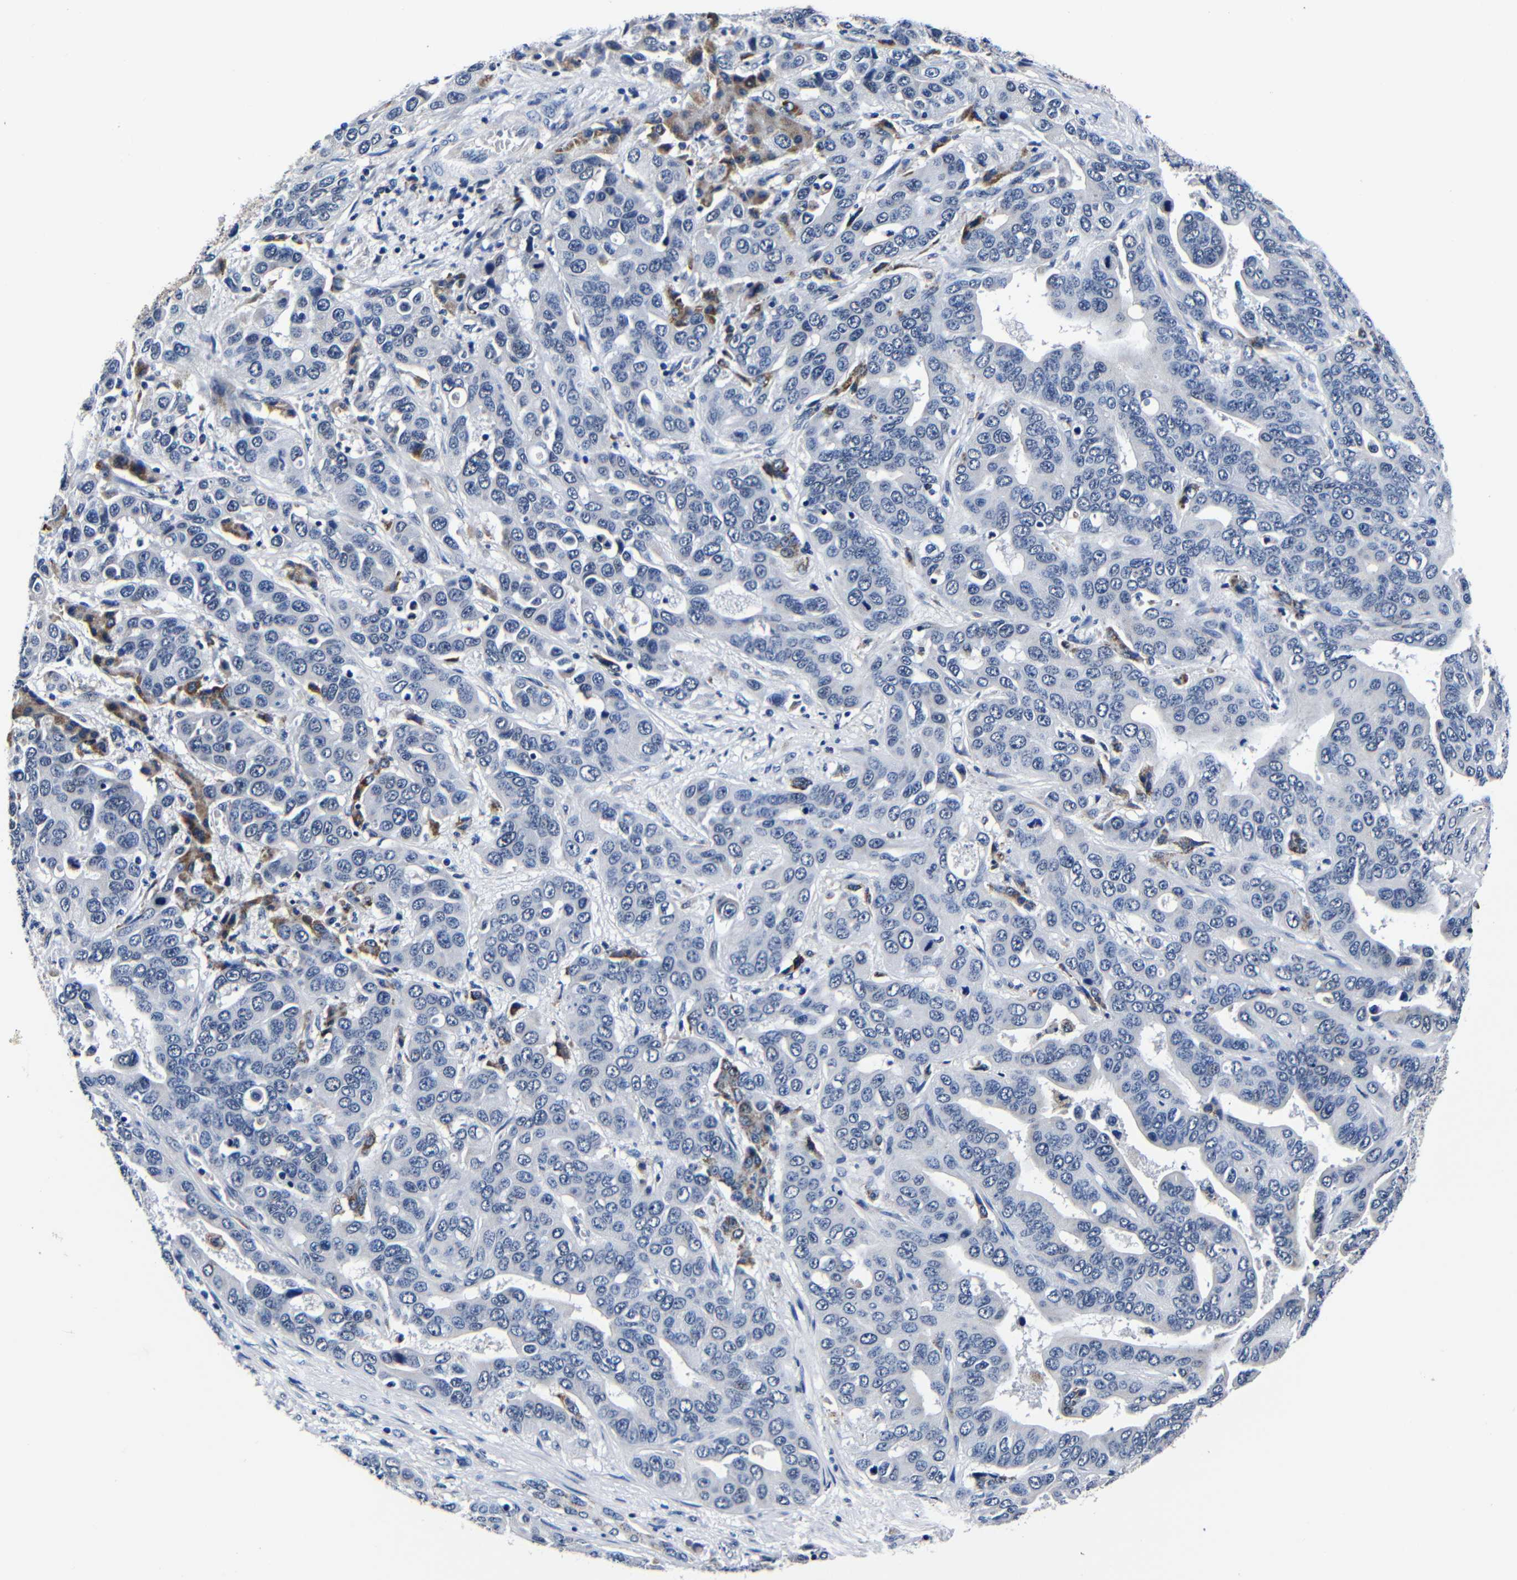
{"staining": {"intensity": "negative", "quantity": "none", "location": "none"}, "tissue": "liver cancer", "cell_type": "Tumor cells", "image_type": "cancer", "snomed": [{"axis": "morphology", "description": "Cholangiocarcinoma"}, {"axis": "topography", "description": "Liver"}], "caption": "Histopathology image shows no significant protein staining in tumor cells of liver cancer. (DAB immunohistochemistry (IHC), high magnification).", "gene": "DEPP1", "patient": {"sex": "female", "age": 52}}